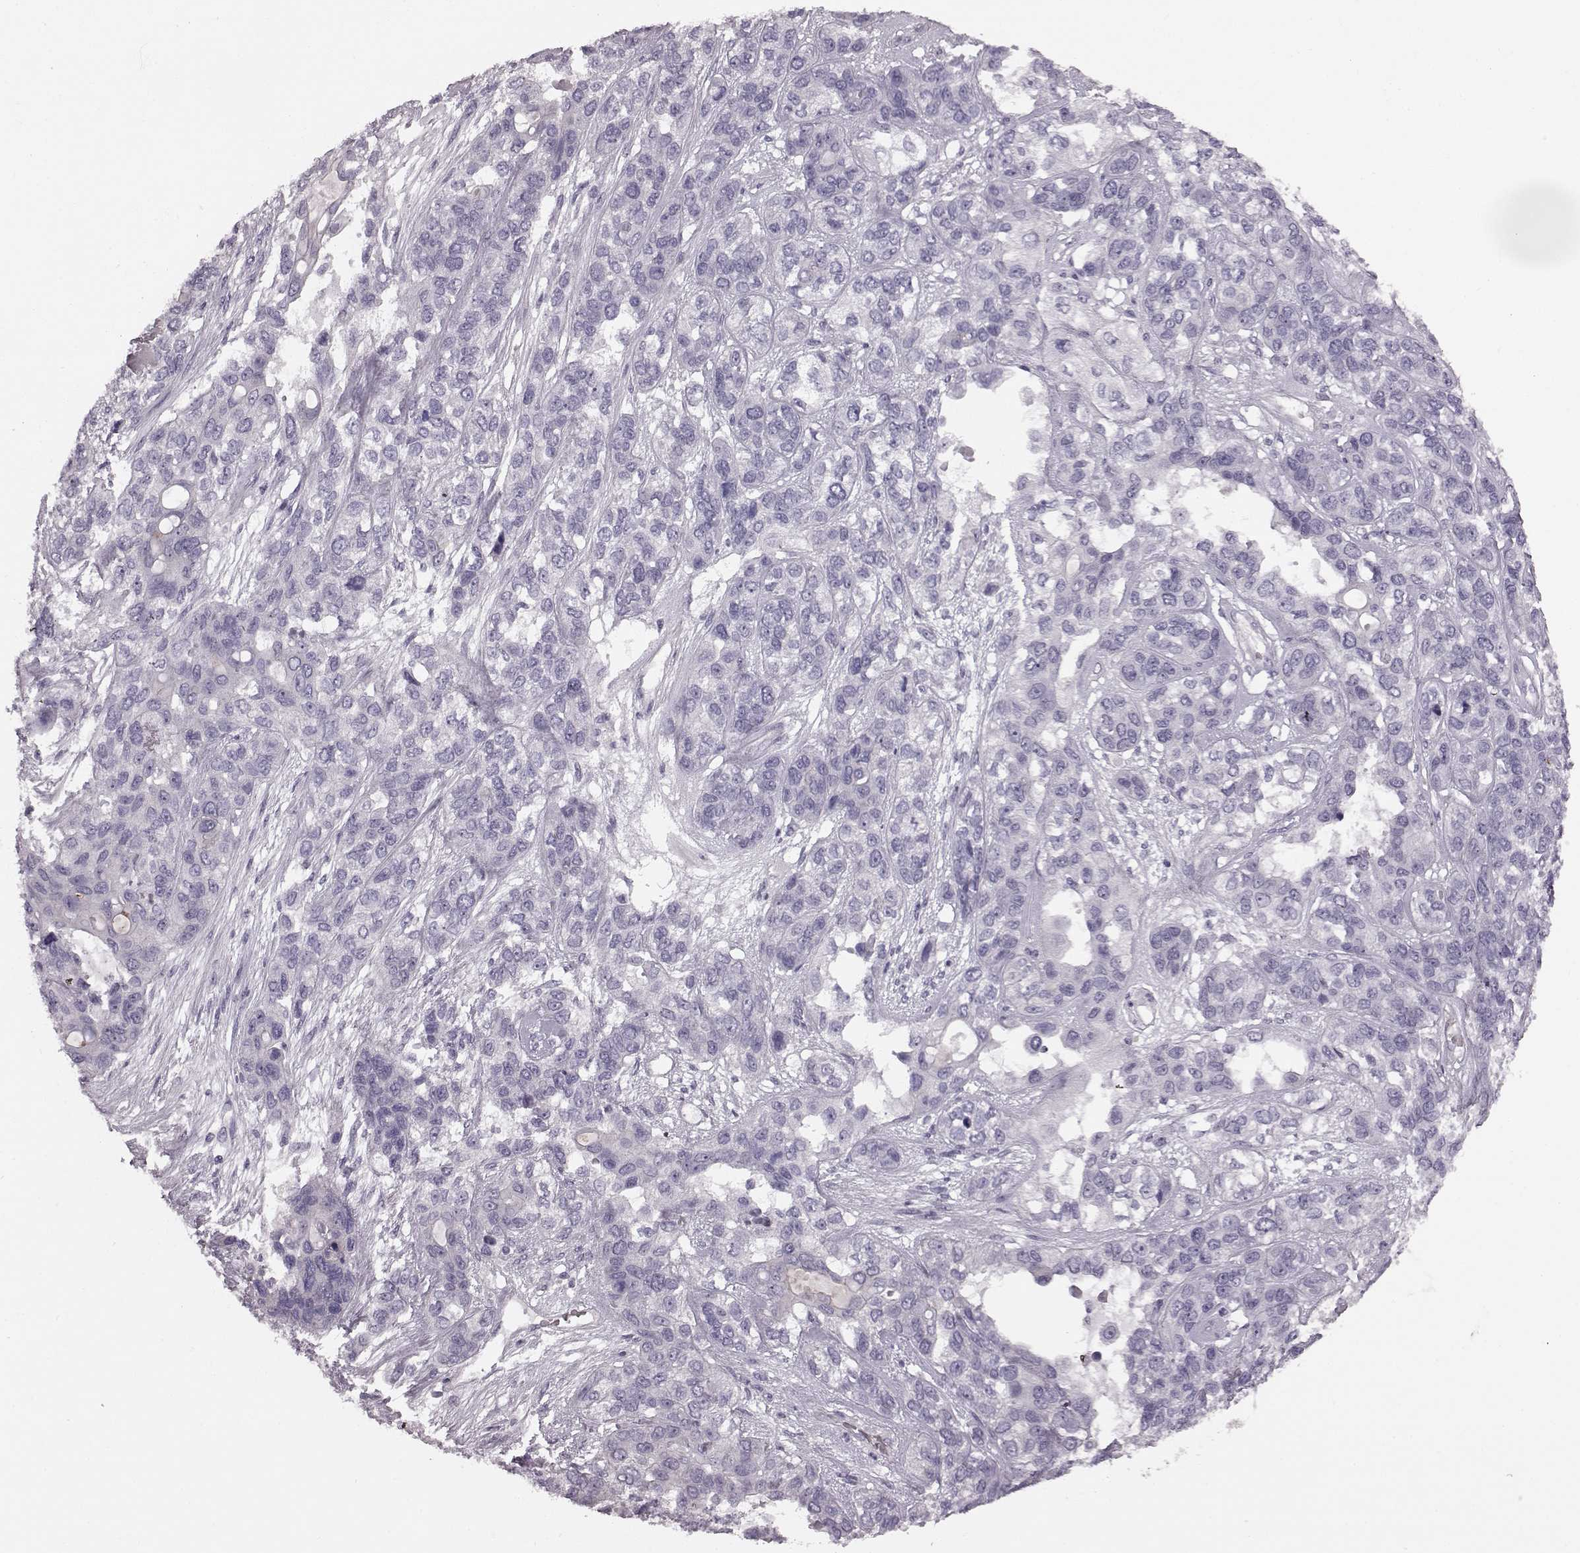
{"staining": {"intensity": "negative", "quantity": "none", "location": "none"}, "tissue": "lung cancer", "cell_type": "Tumor cells", "image_type": "cancer", "snomed": [{"axis": "morphology", "description": "Squamous cell carcinoma, NOS"}, {"axis": "topography", "description": "Lung"}], "caption": "Immunohistochemical staining of human lung cancer displays no significant expression in tumor cells.", "gene": "SNTG1", "patient": {"sex": "female", "age": 70}}